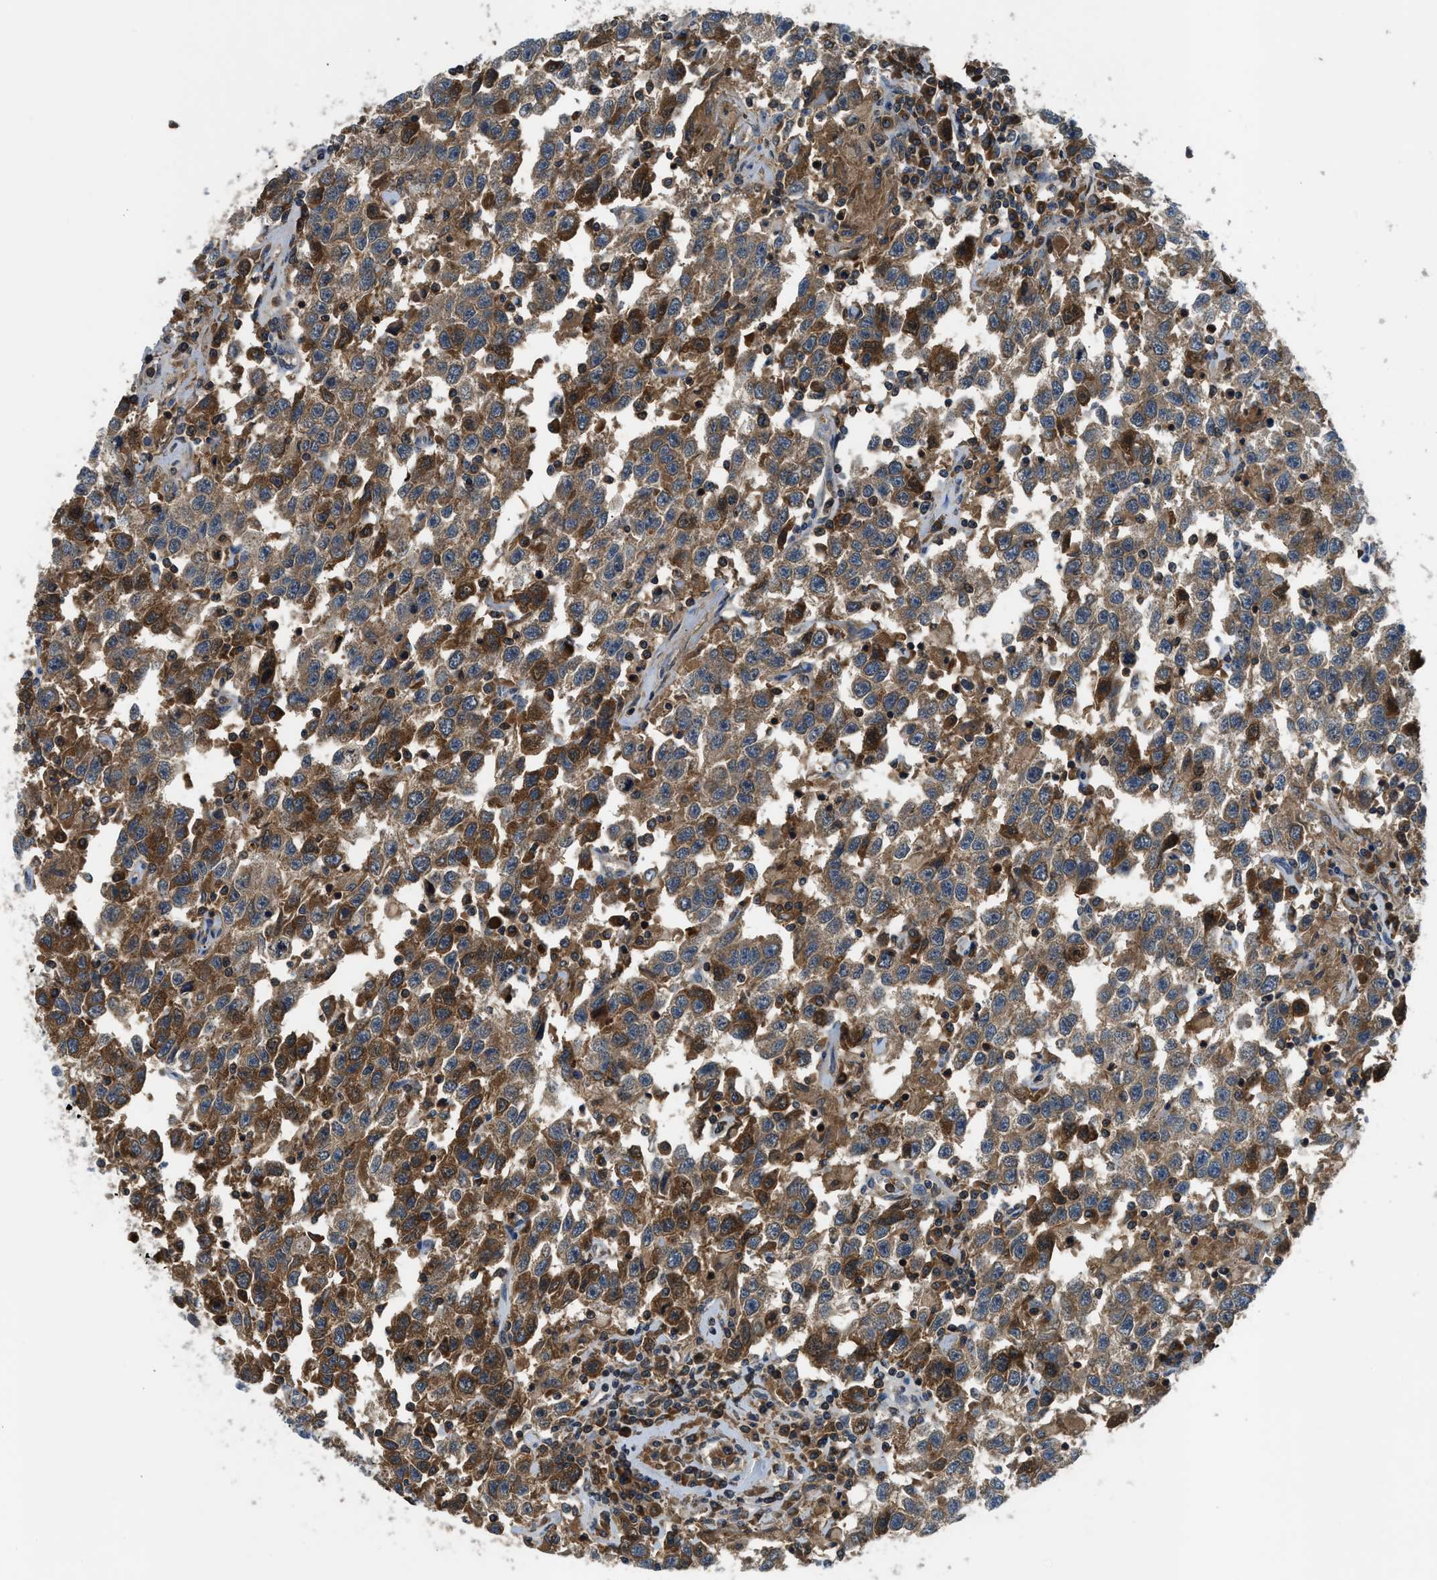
{"staining": {"intensity": "moderate", "quantity": ">75%", "location": "cytoplasmic/membranous"}, "tissue": "testis cancer", "cell_type": "Tumor cells", "image_type": "cancer", "snomed": [{"axis": "morphology", "description": "Seminoma, NOS"}, {"axis": "topography", "description": "Testis"}], "caption": "The photomicrograph demonstrates a brown stain indicating the presence of a protein in the cytoplasmic/membranous of tumor cells in testis cancer. The protein of interest is stained brown, and the nuclei are stained in blue (DAB (3,3'-diaminobenzidine) IHC with brightfield microscopy, high magnification).", "gene": "PAFAH2", "patient": {"sex": "male", "age": 41}}